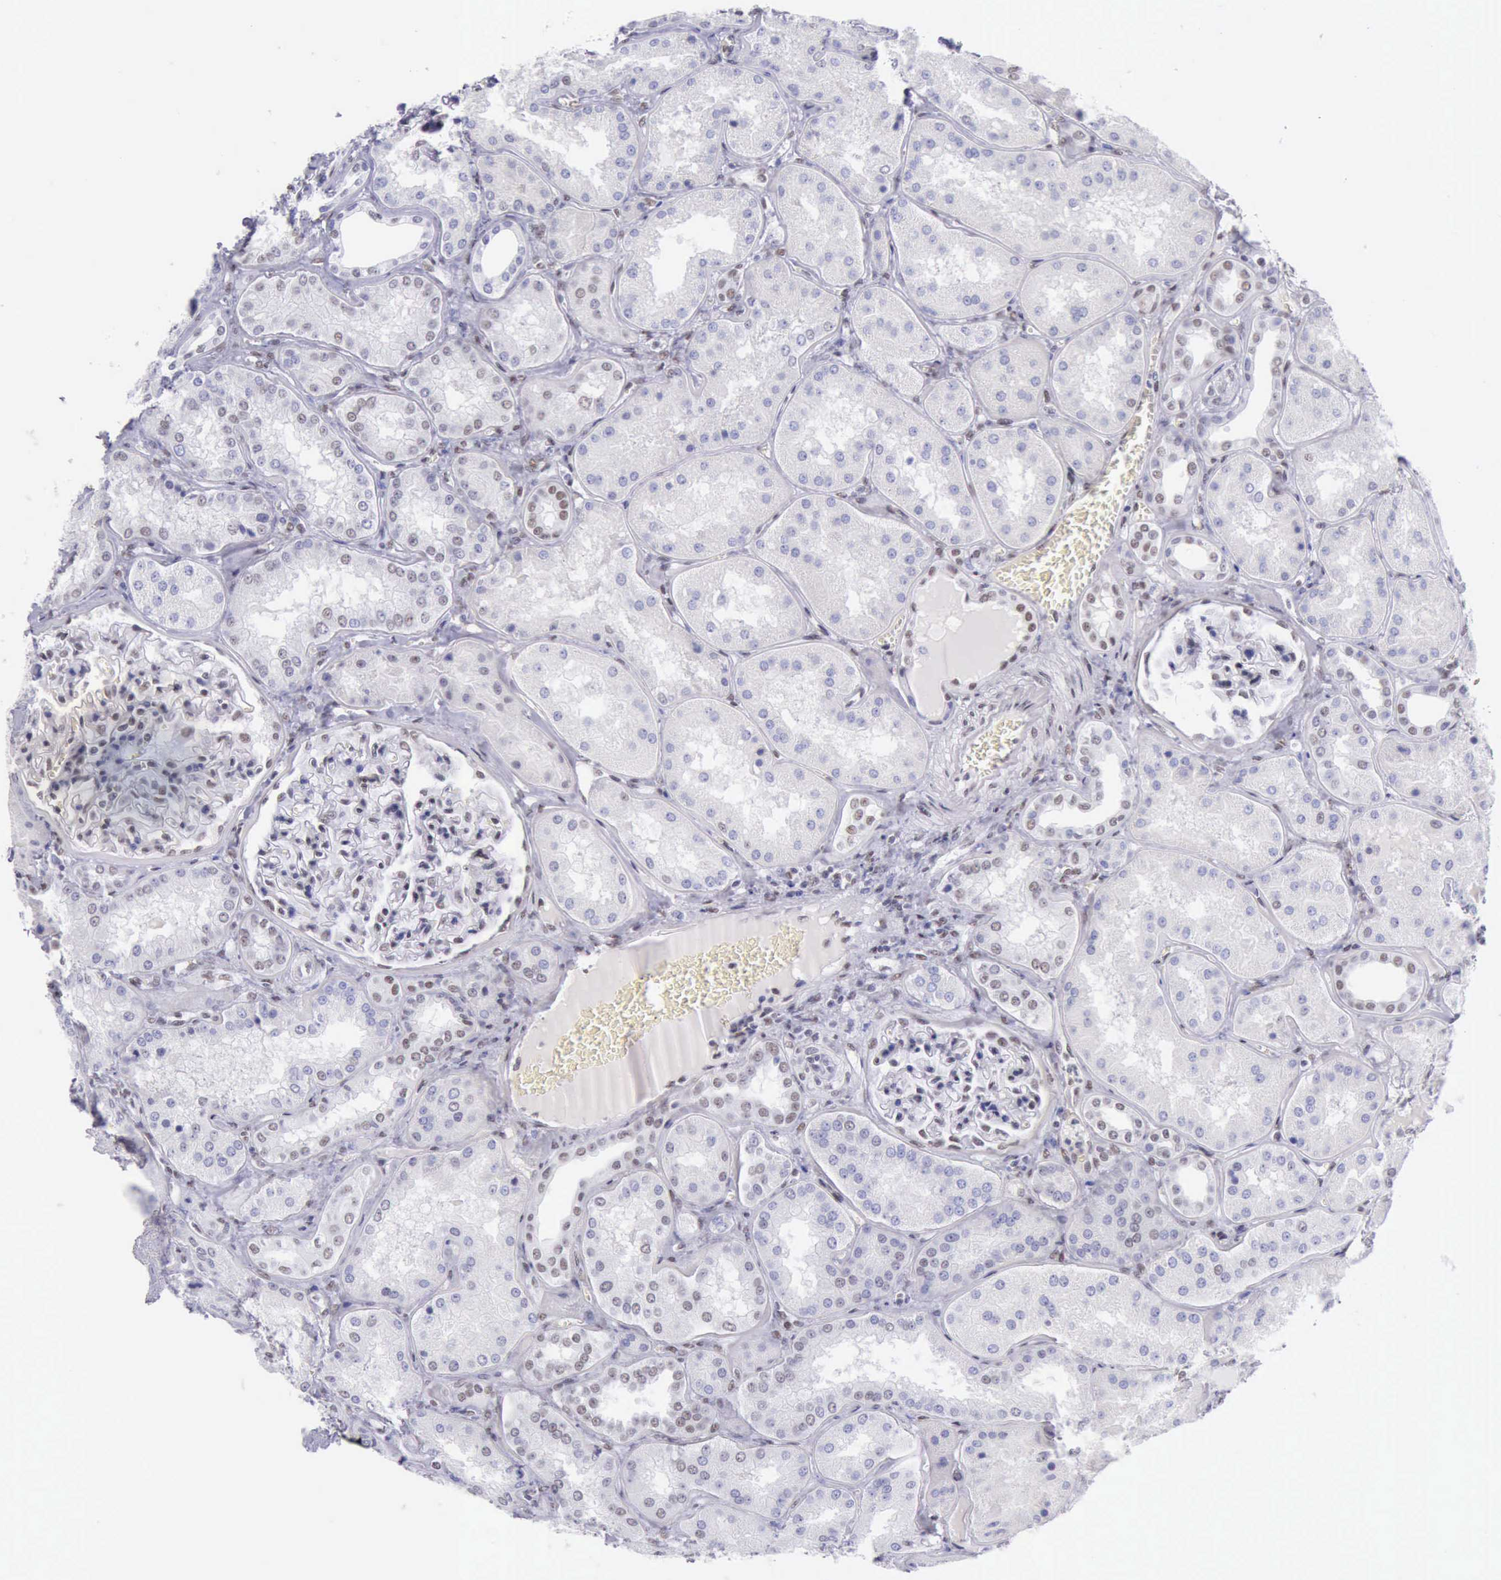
{"staining": {"intensity": "weak", "quantity": "<25%", "location": "nuclear"}, "tissue": "kidney", "cell_type": "Cells in glomeruli", "image_type": "normal", "snomed": [{"axis": "morphology", "description": "Normal tissue, NOS"}, {"axis": "topography", "description": "Kidney"}], "caption": "Immunohistochemistry (IHC) micrograph of normal kidney stained for a protein (brown), which displays no expression in cells in glomeruli. (DAB immunohistochemistry (IHC) visualized using brightfield microscopy, high magnification).", "gene": "EP300", "patient": {"sex": "female", "age": 56}}